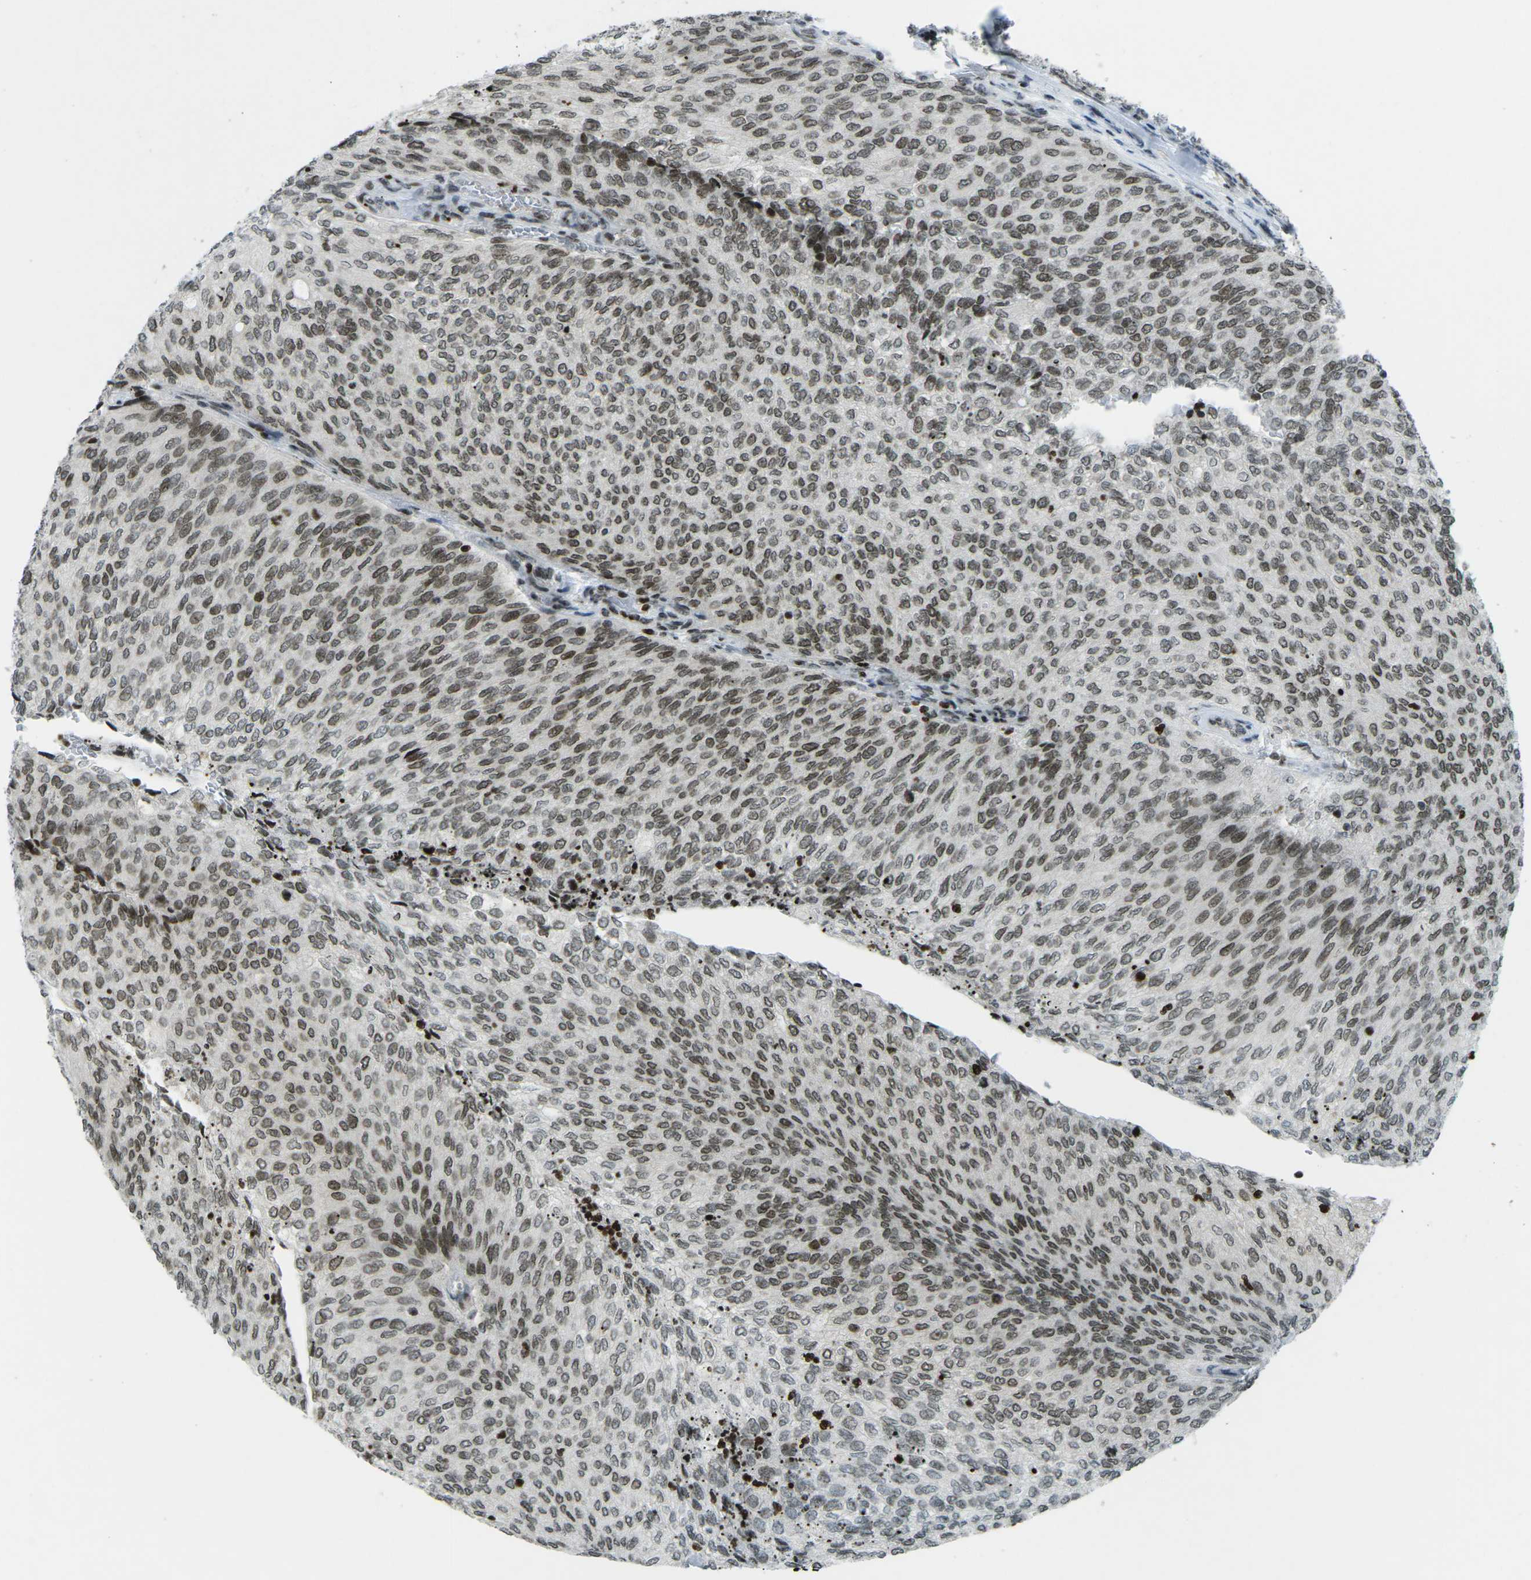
{"staining": {"intensity": "moderate", "quantity": ">75%", "location": "nuclear"}, "tissue": "urothelial cancer", "cell_type": "Tumor cells", "image_type": "cancer", "snomed": [{"axis": "morphology", "description": "Urothelial carcinoma, Low grade"}, {"axis": "topography", "description": "Urinary bladder"}], "caption": "This photomicrograph shows IHC staining of human urothelial cancer, with medium moderate nuclear expression in approximately >75% of tumor cells.", "gene": "EME1", "patient": {"sex": "female", "age": 79}}